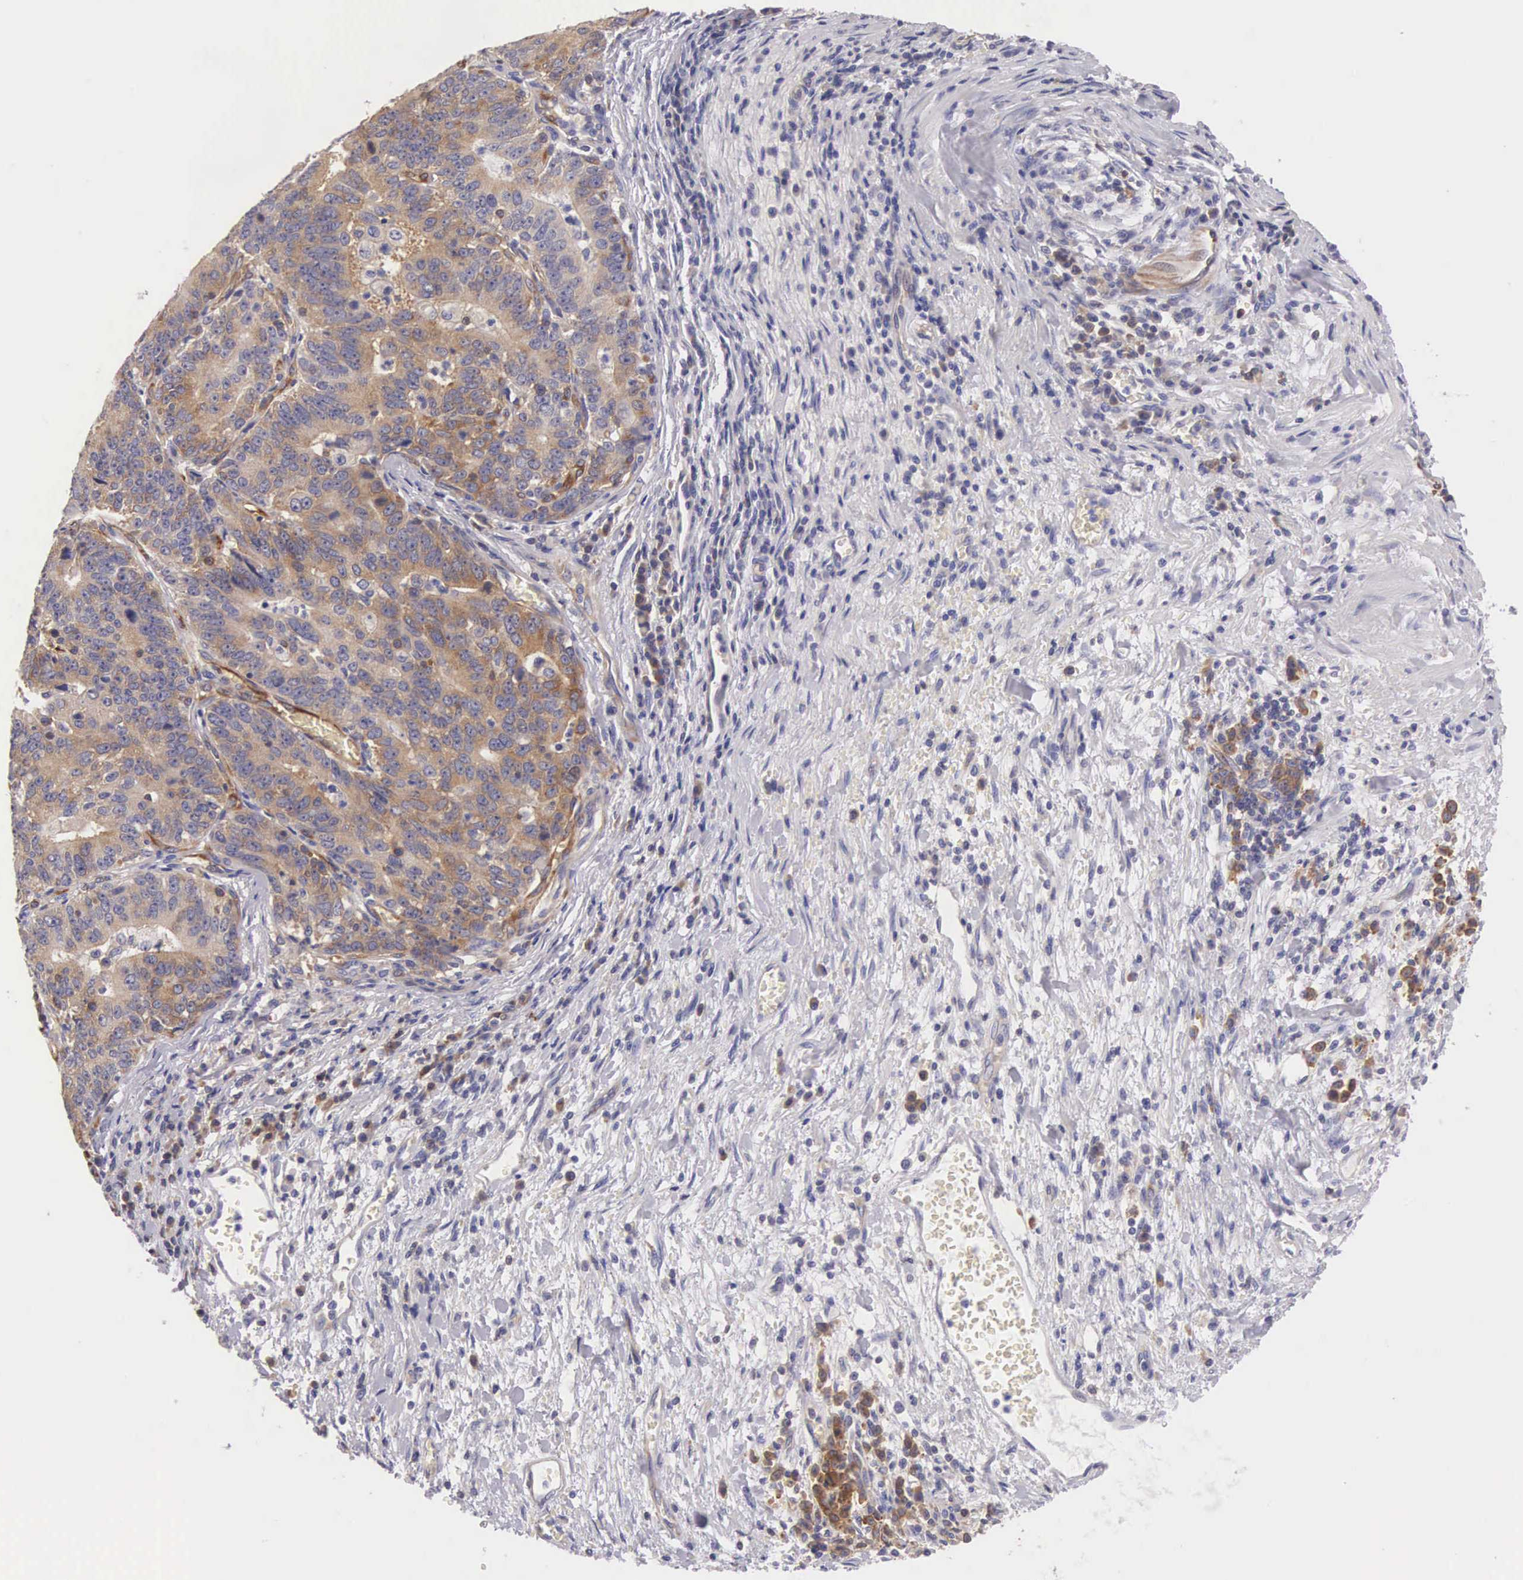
{"staining": {"intensity": "moderate", "quantity": ">75%", "location": "cytoplasmic/membranous"}, "tissue": "stomach cancer", "cell_type": "Tumor cells", "image_type": "cancer", "snomed": [{"axis": "morphology", "description": "Adenocarcinoma, NOS"}, {"axis": "topography", "description": "Stomach, upper"}], "caption": "The photomicrograph shows a brown stain indicating the presence of a protein in the cytoplasmic/membranous of tumor cells in adenocarcinoma (stomach). (DAB IHC, brown staining for protein, blue staining for nuclei).", "gene": "OSBPL3", "patient": {"sex": "female", "age": 50}}